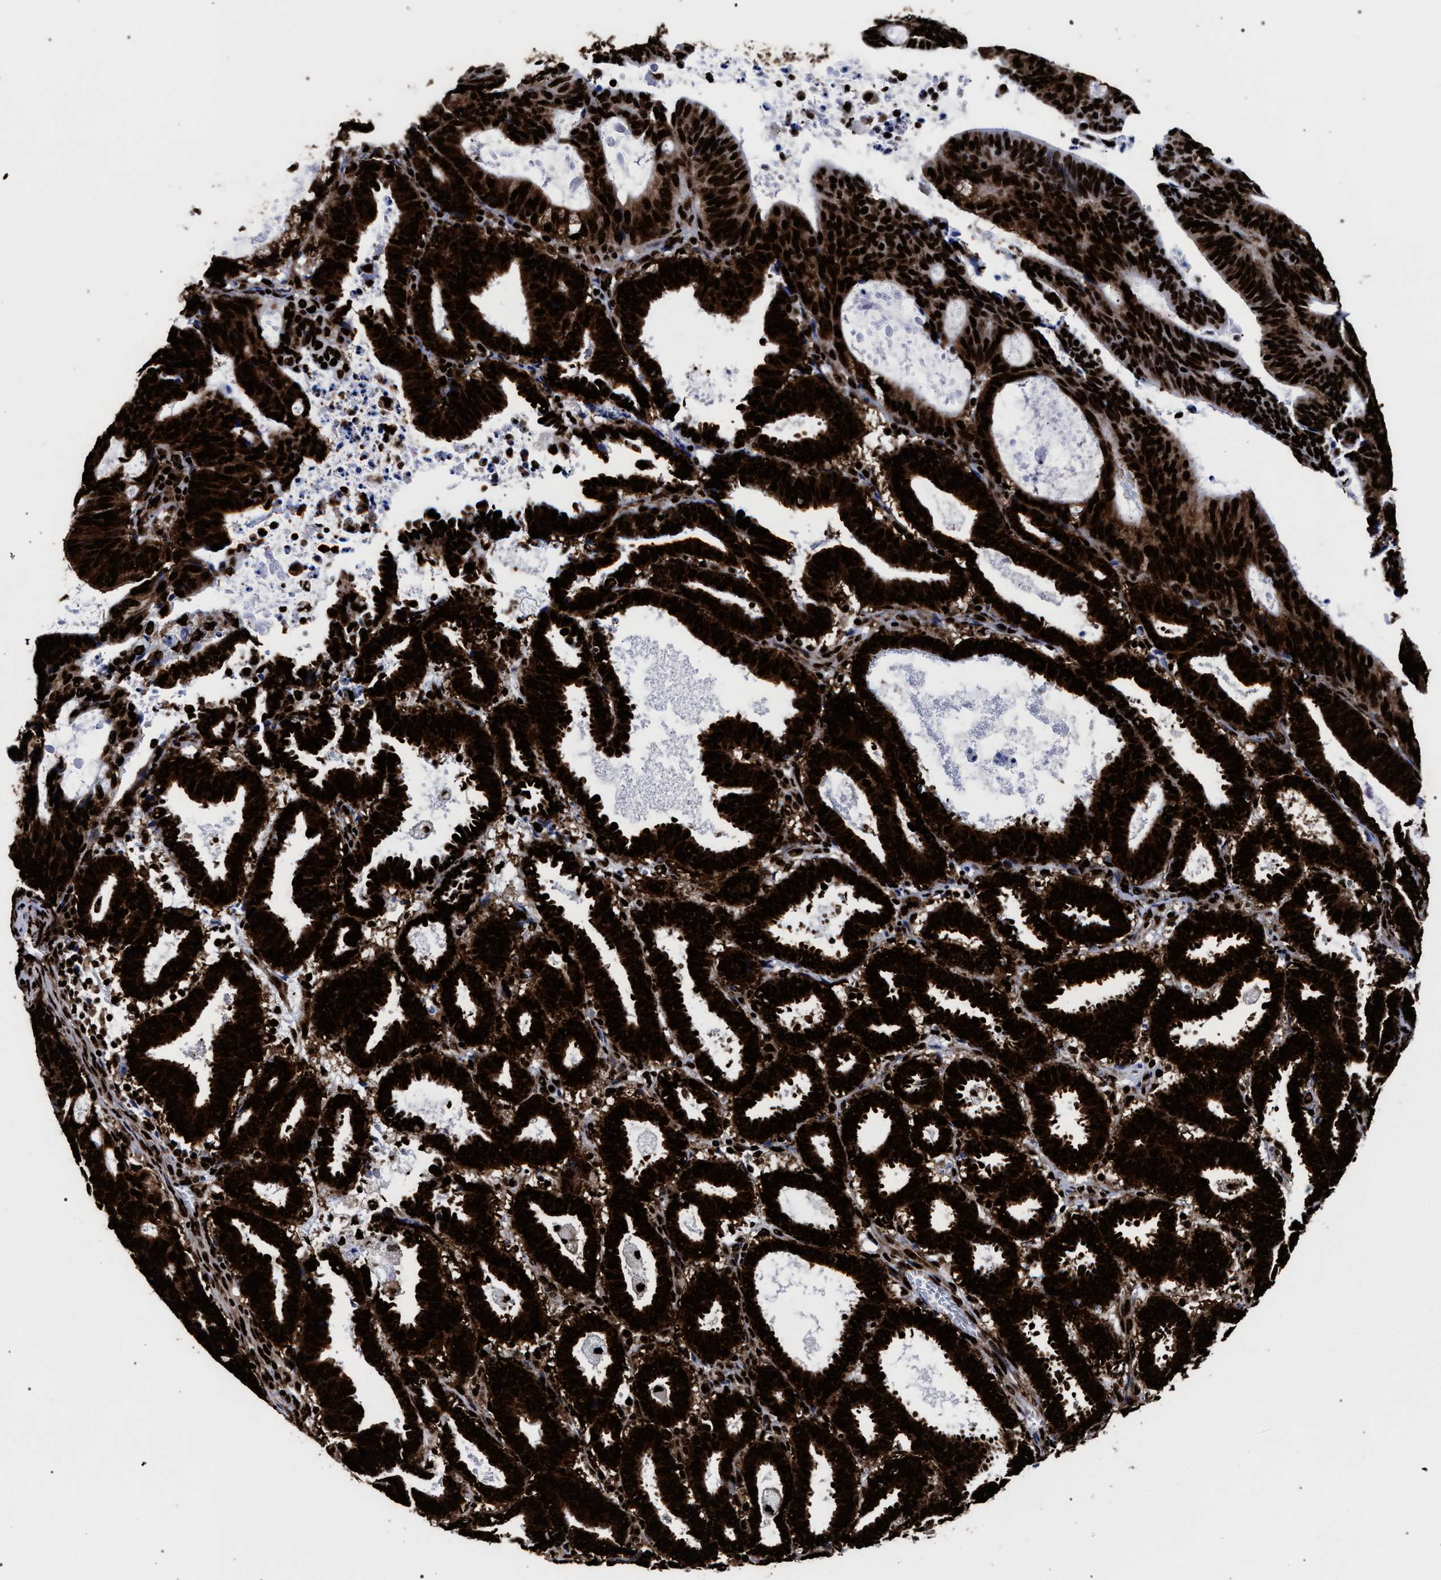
{"staining": {"intensity": "strong", "quantity": ">75%", "location": "cytoplasmic/membranous,nuclear"}, "tissue": "endometrial cancer", "cell_type": "Tumor cells", "image_type": "cancer", "snomed": [{"axis": "morphology", "description": "Adenocarcinoma, NOS"}, {"axis": "topography", "description": "Uterus"}], "caption": "Protein staining demonstrates strong cytoplasmic/membranous and nuclear positivity in approximately >75% of tumor cells in endometrial adenocarcinoma.", "gene": "HNRNPA1", "patient": {"sex": "female", "age": 83}}